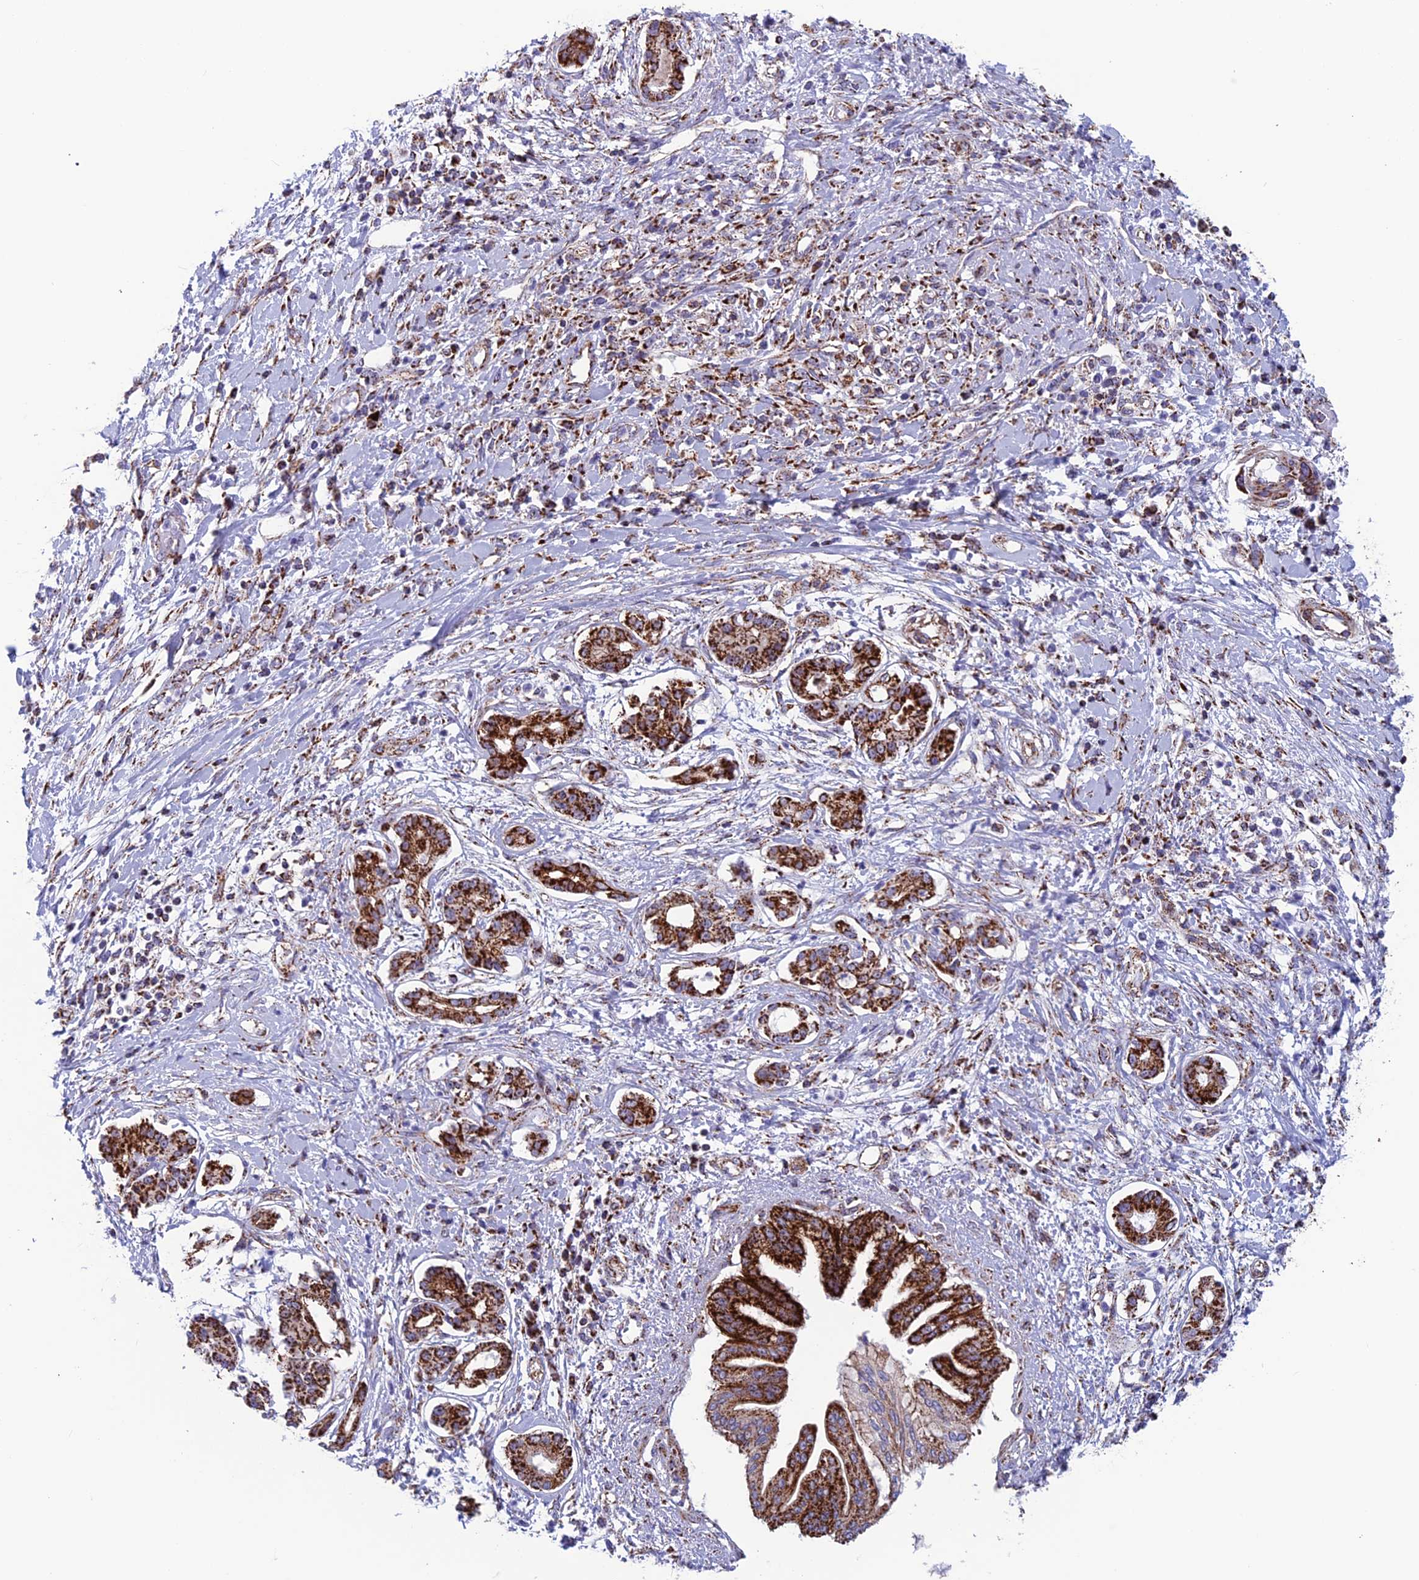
{"staining": {"intensity": "strong", "quantity": ">75%", "location": "cytoplasmic/membranous"}, "tissue": "pancreatic cancer", "cell_type": "Tumor cells", "image_type": "cancer", "snomed": [{"axis": "morphology", "description": "Adenocarcinoma, NOS"}, {"axis": "topography", "description": "Pancreas"}], "caption": "Protein analysis of pancreatic cancer tissue exhibits strong cytoplasmic/membranous staining in about >75% of tumor cells.", "gene": "MRPS18B", "patient": {"sex": "female", "age": 56}}